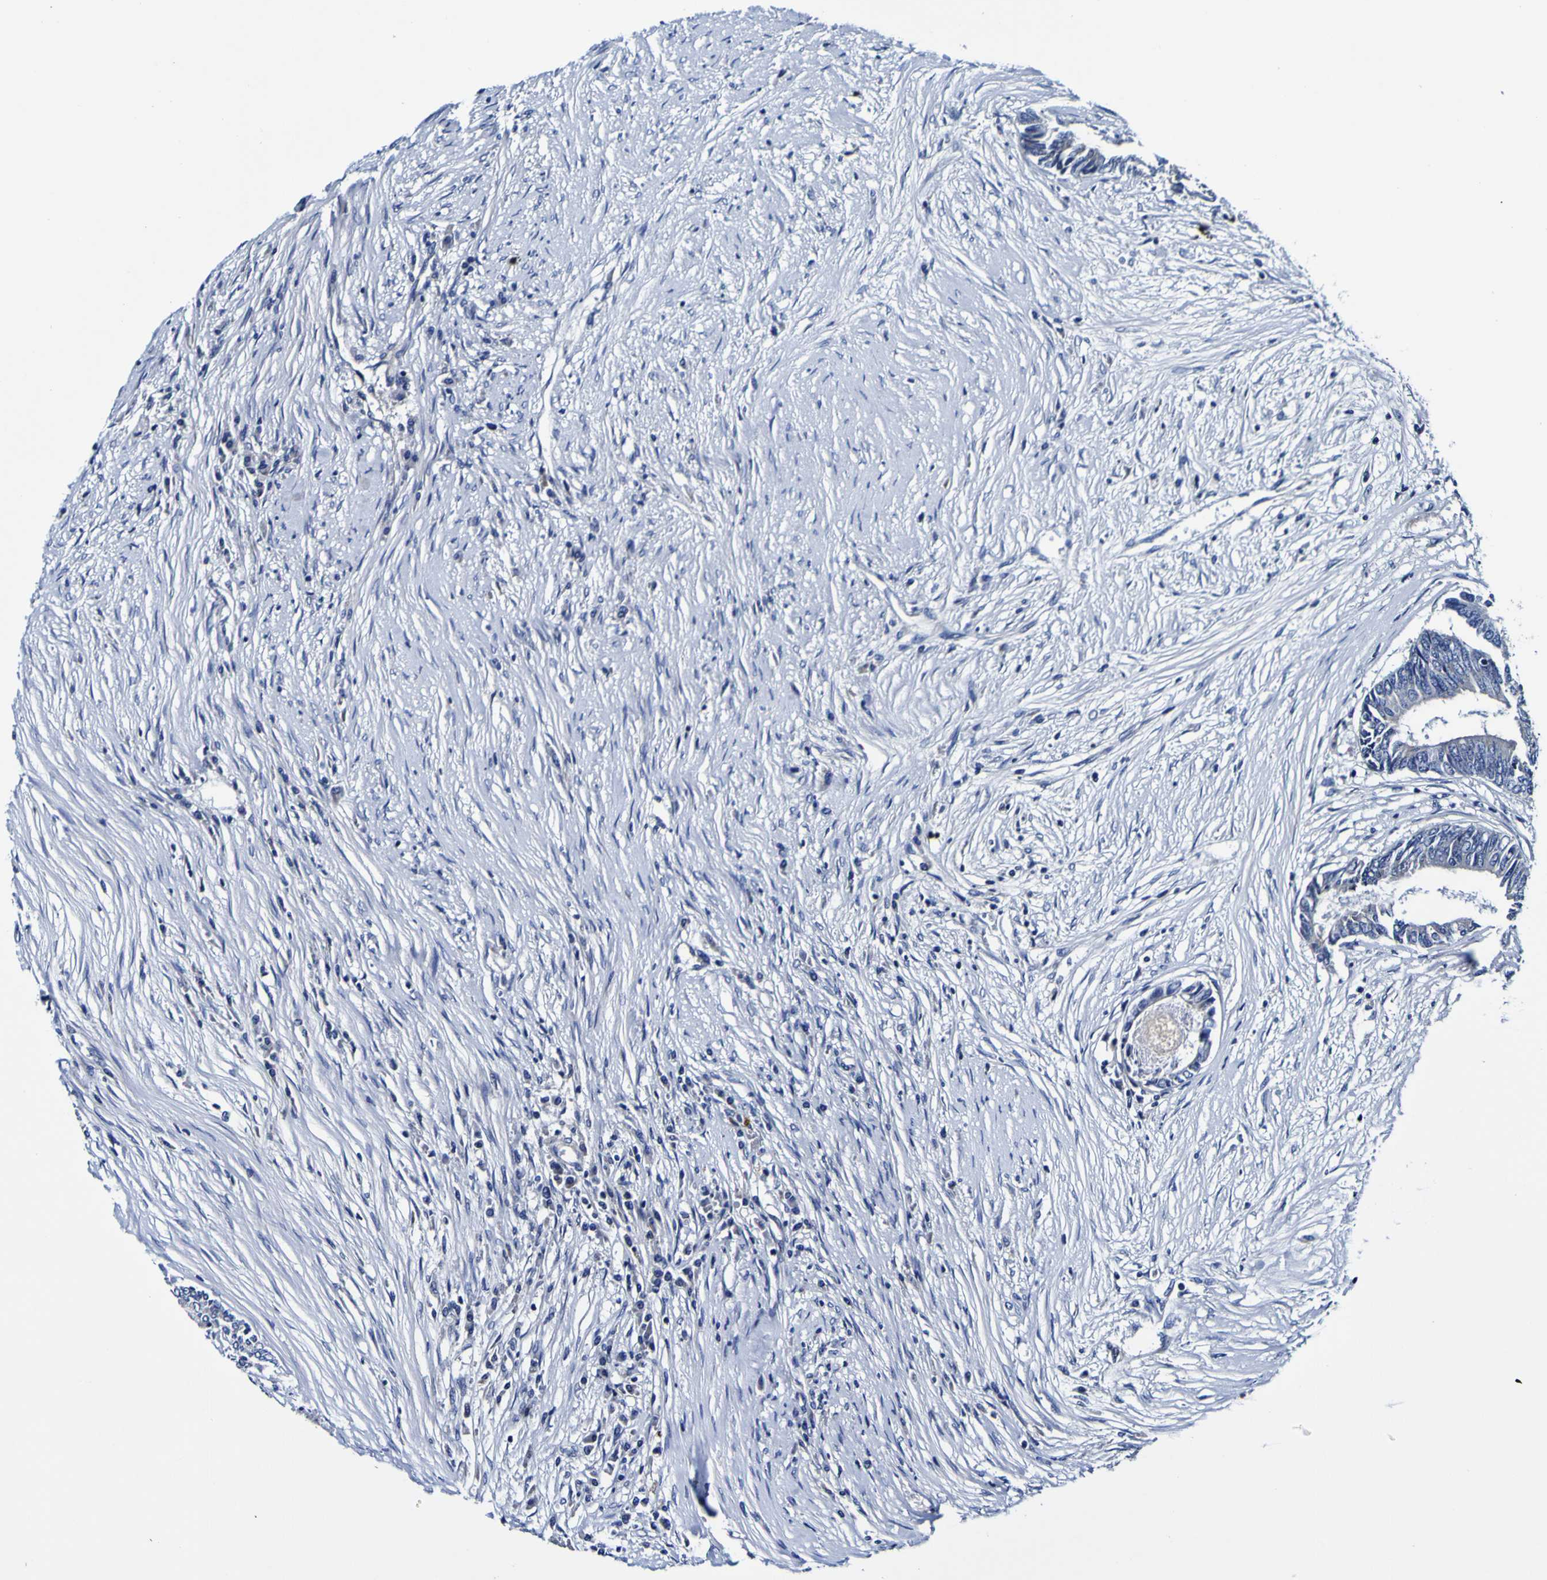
{"staining": {"intensity": "moderate", "quantity": "<25%", "location": "cytoplasmic/membranous"}, "tissue": "colorectal cancer", "cell_type": "Tumor cells", "image_type": "cancer", "snomed": [{"axis": "morphology", "description": "Adenocarcinoma, NOS"}, {"axis": "topography", "description": "Rectum"}], "caption": "A photomicrograph showing moderate cytoplasmic/membranous staining in about <25% of tumor cells in colorectal cancer (adenocarcinoma), as visualized by brown immunohistochemical staining.", "gene": "PDLIM4", "patient": {"sex": "male", "age": 63}}